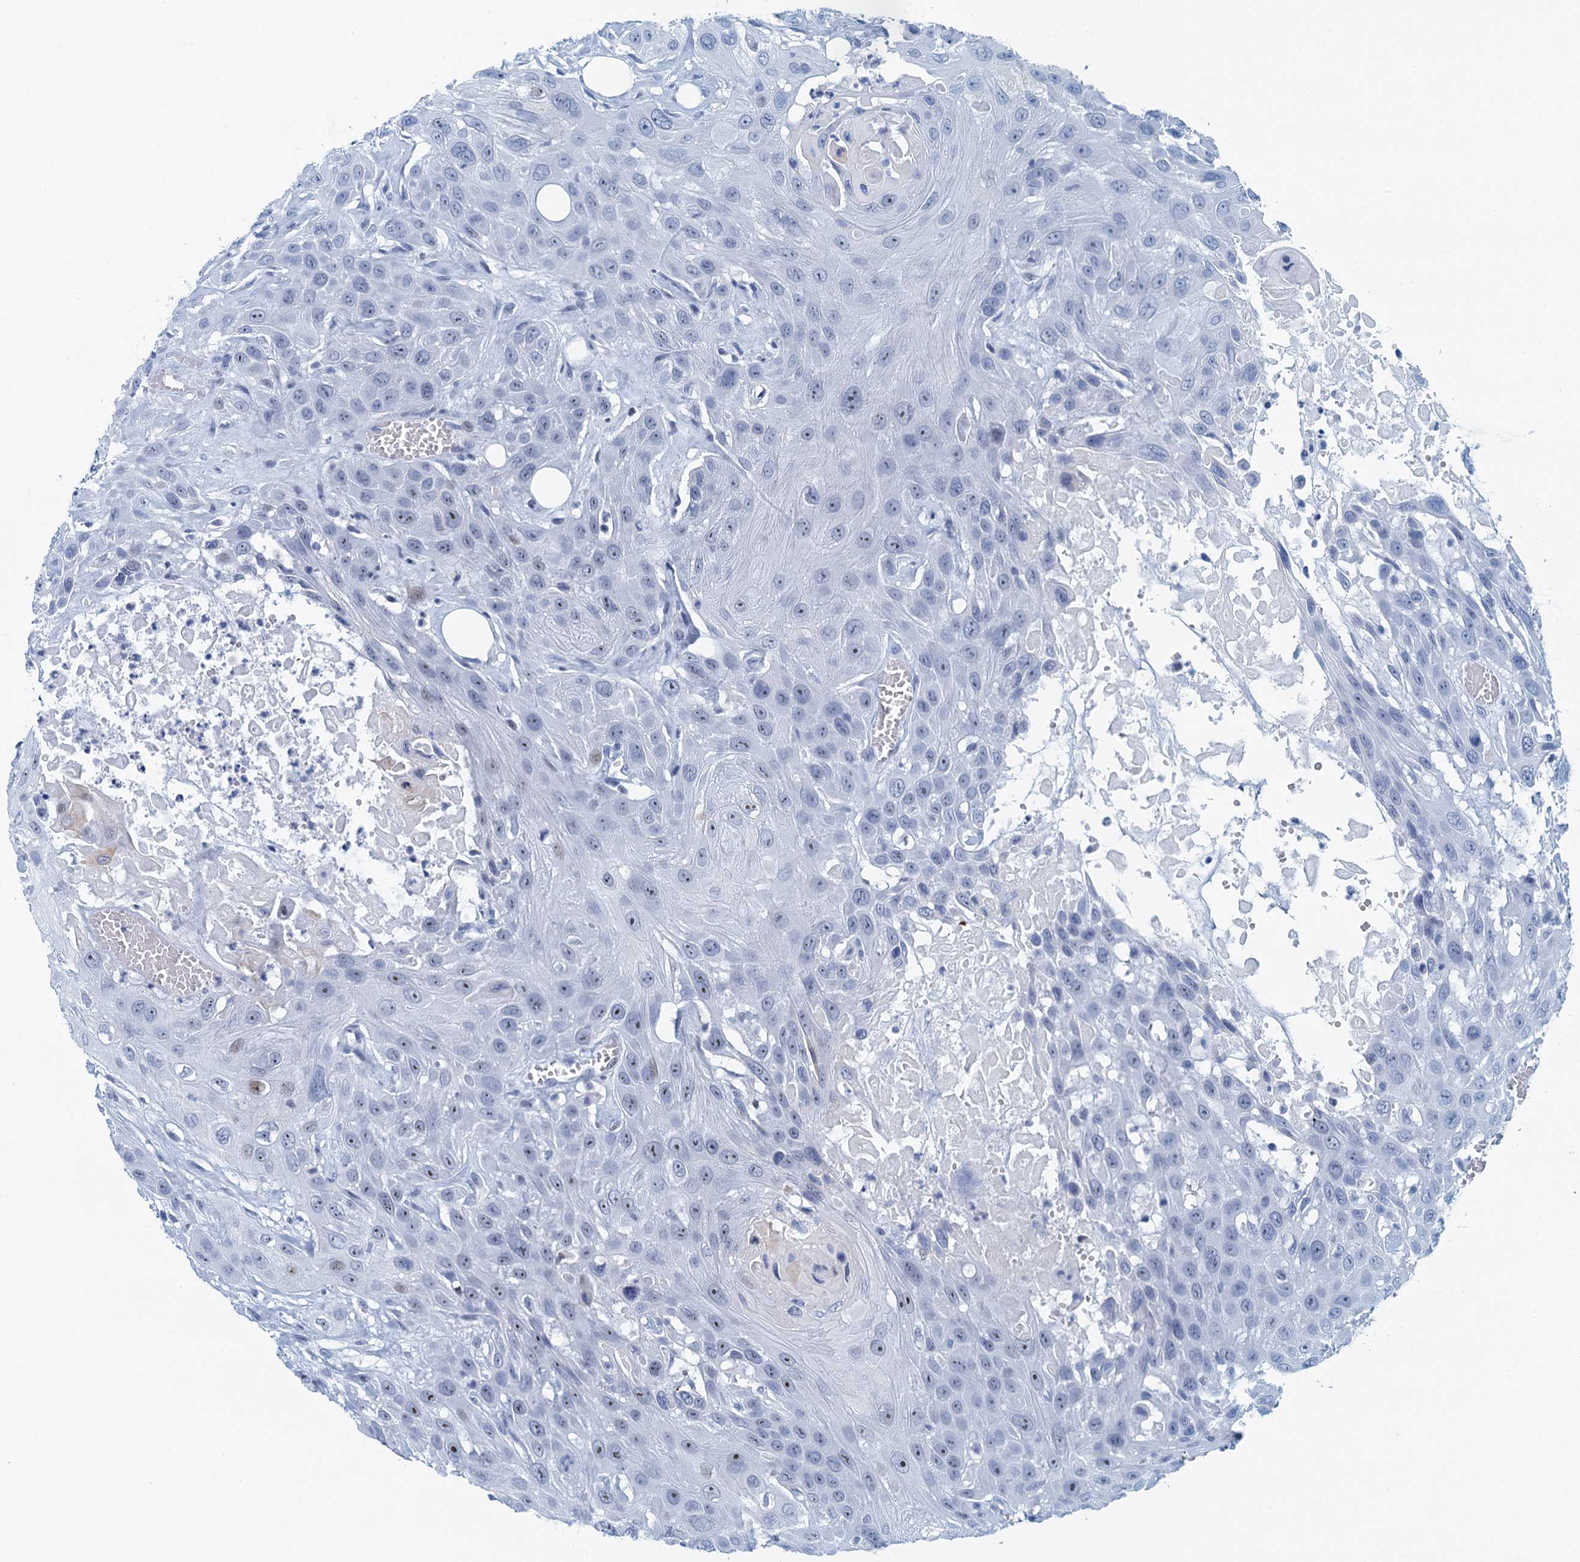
{"staining": {"intensity": "negative", "quantity": "none", "location": "none"}, "tissue": "head and neck cancer", "cell_type": "Tumor cells", "image_type": "cancer", "snomed": [{"axis": "morphology", "description": "Squamous cell carcinoma, NOS"}, {"axis": "topography", "description": "Head-Neck"}], "caption": "Squamous cell carcinoma (head and neck) stained for a protein using immunohistochemistry reveals no staining tumor cells.", "gene": "ANKRD13D", "patient": {"sex": "male", "age": 81}}